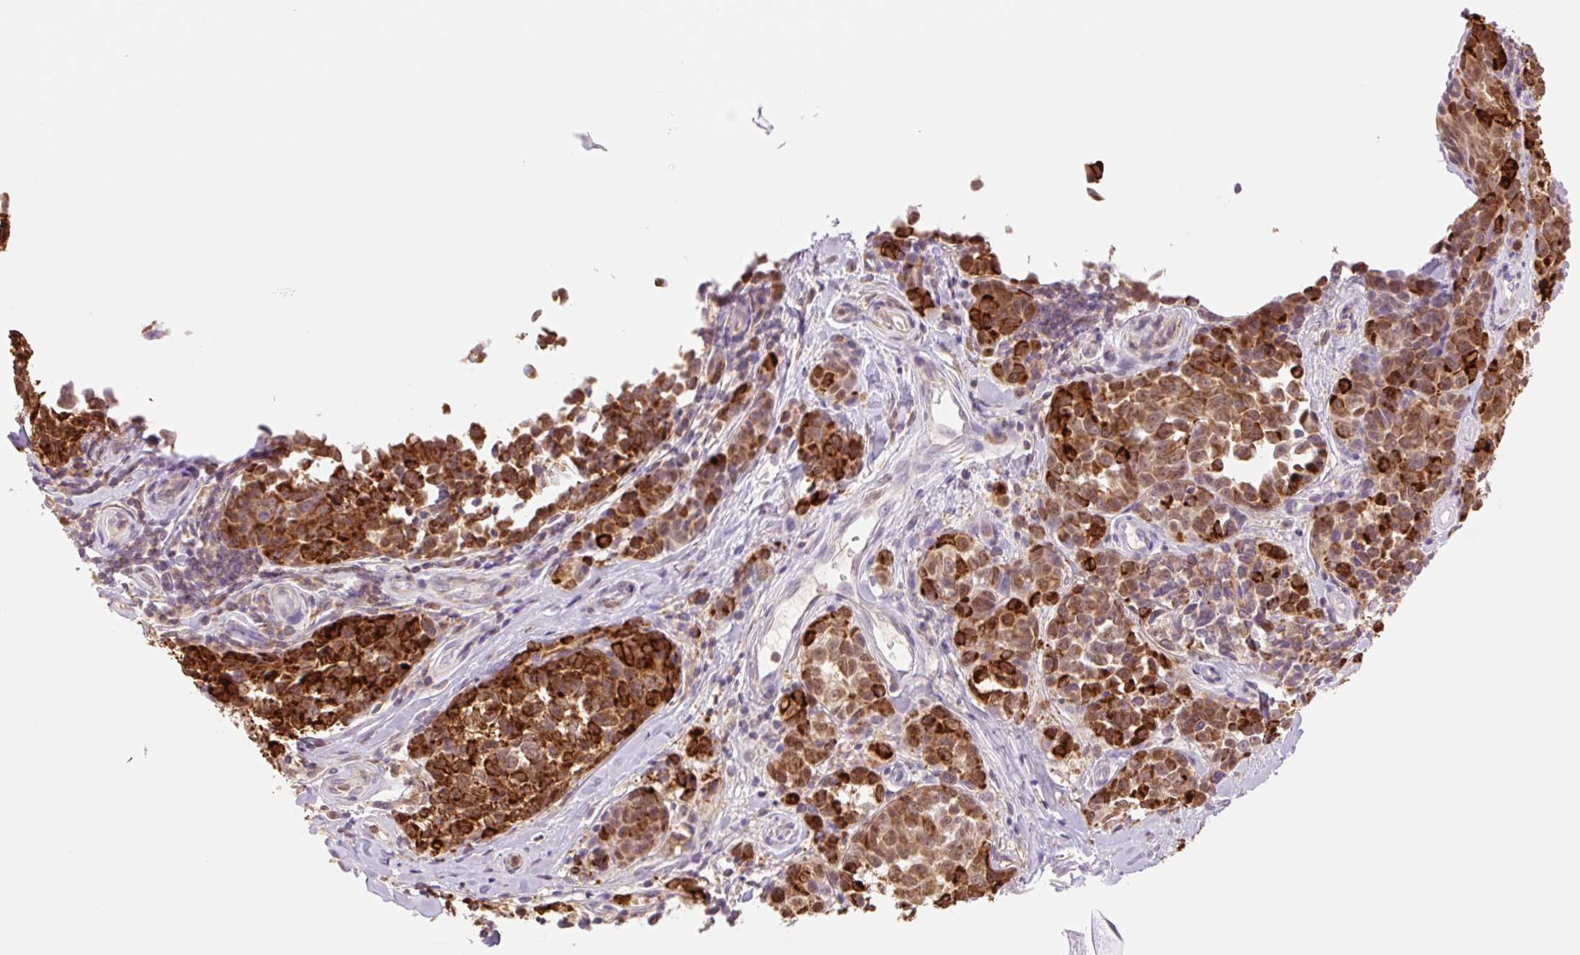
{"staining": {"intensity": "strong", "quantity": "25%-75%", "location": "cytoplasmic/membranous"}, "tissue": "melanoma", "cell_type": "Tumor cells", "image_type": "cancer", "snomed": [{"axis": "morphology", "description": "Malignant melanoma, NOS"}, {"axis": "topography", "description": "Skin"}], "caption": "Immunohistochemical staining of malignant melanoma demonstrates strong cytoplasmic/membranous protein staining in about 25%-75% of tumor cells.", "gene": "HEBP1", "patient": {"sex": "female", "age": 64}}